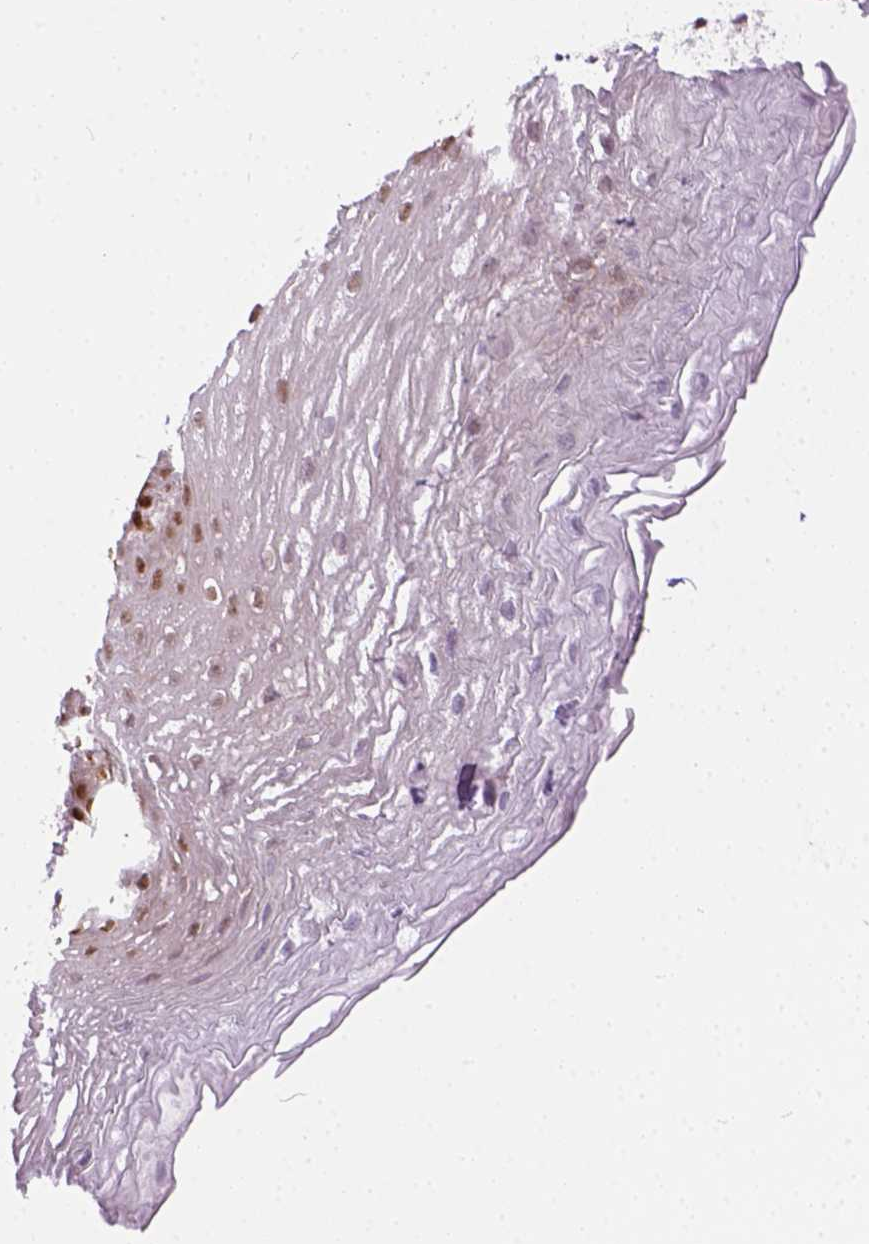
{"staining": {"intensity": "moderate", "quantity": ">75%", "location": "nuclear"}, "tissue": "esophagus", "cell_type": "Squamous epithelial cells", "image_type": "normal", "snomed": [{"axis": "morphology", "description": "Normal tissue, NOS"}, {"axis": "topography", "description": "Esophagus"}], "caption": "Squamous epithelial cells exhibit medium levels of moderate nuclear expression in approximately >75% of cells in normal esophagus. (IHC, brightfield microscopy, high magnification).", "gene": "ERCC1", "patient": {"sex": "female", "age": 81}}